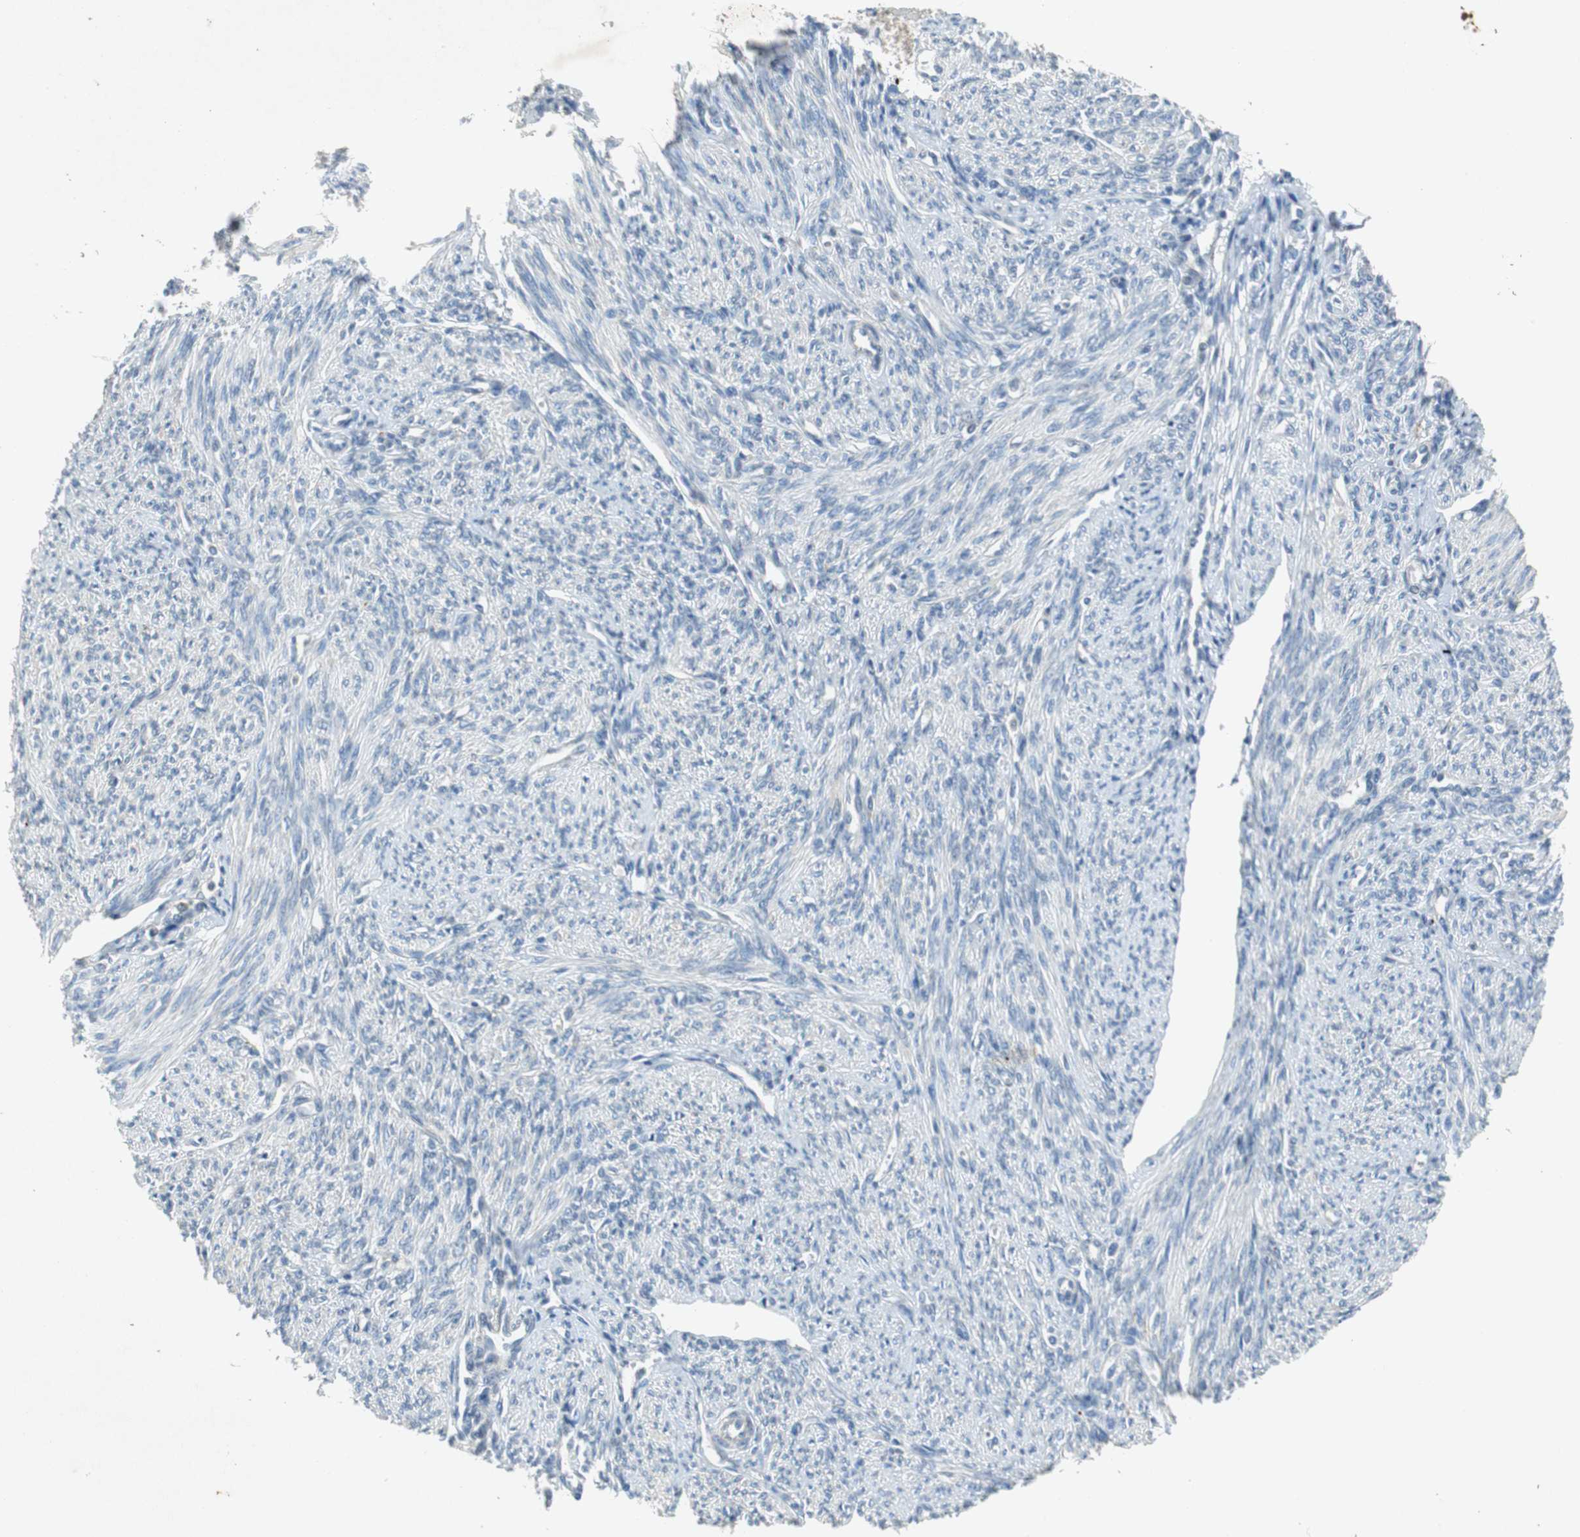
{"staining": {"intensity": "negative", "quantity": "none", "location": "none"}, "tissue": "smooth muscle", "cell_type": "Smooth muscle cells", "image_type": "normal", "snomed": [{"axis": "morphology", "description": "Normal tissue, NOS"}, {"axis": "topography", "description": "Smooth muscle"}], "caption": "IHC micrograph of benign smooth muscle stained for a protein (brown), which demonstrates no staining in smooth muscle cells.", "gene": "GLCCI1", "patient": {"sex": "female", "age": 65}}